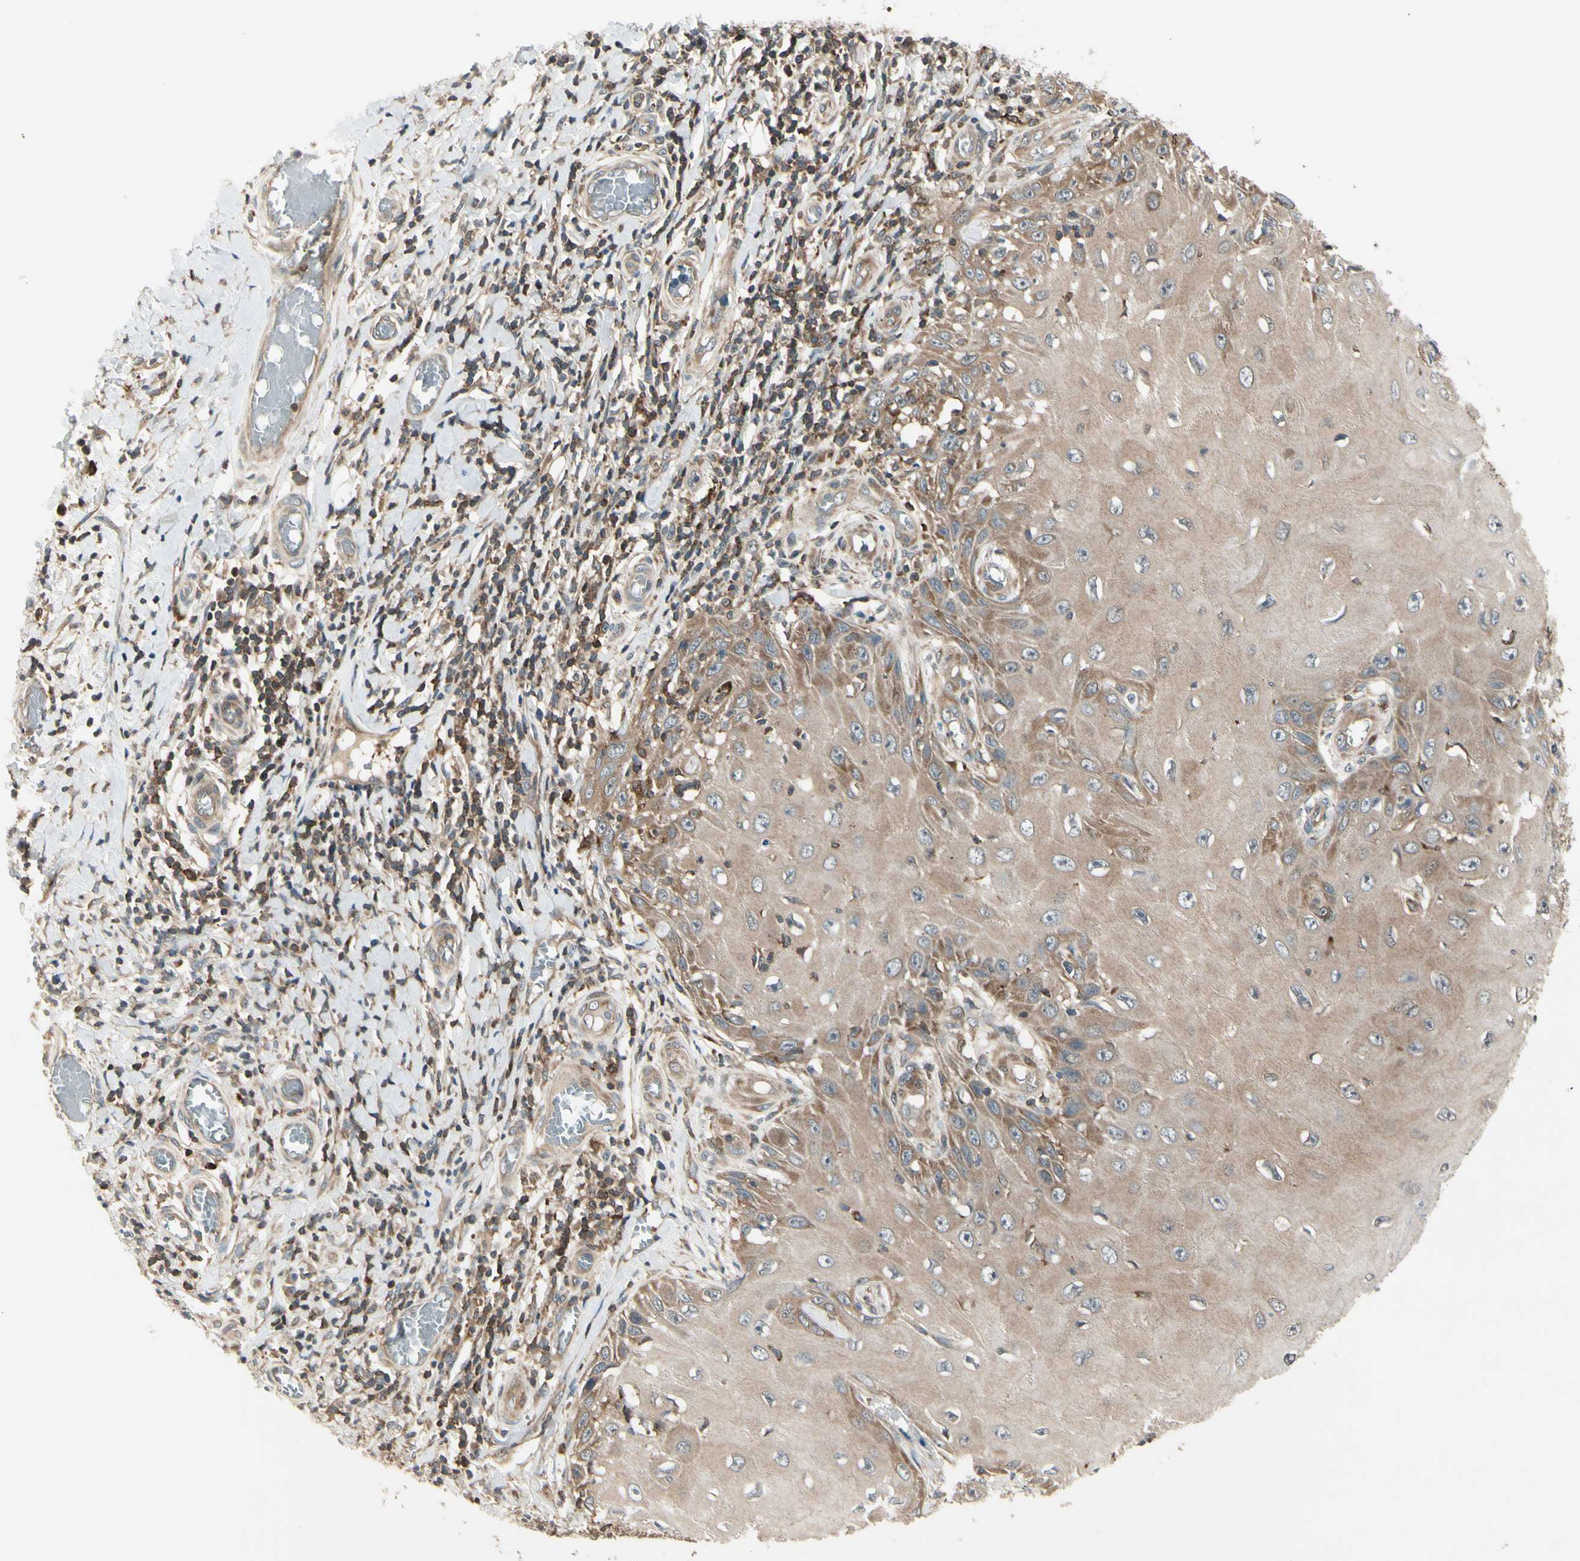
{"staining": {"intensity": "weak", "quantity": ">75%", "location": "cytoplasmic/membranous"}, "tissue": "skin cancer", "cell_type": "Tumor cells", "image_type": "cancer", "snomed": [{"axis": "morphology", "description": "Squamous cell carcinoma, NOS"}, {"axis": "topography", "description": "Skin"}], "caption": "A high-resolution micrograph shows immunohistochemistry staining of squamous cell carcinoma (skin), which exhibits weak cytoplasmic/membranous positivity in about >75% of tumor cells.", "gene": "OXSR1", "patient": {"sex": "female", "age": 73}}